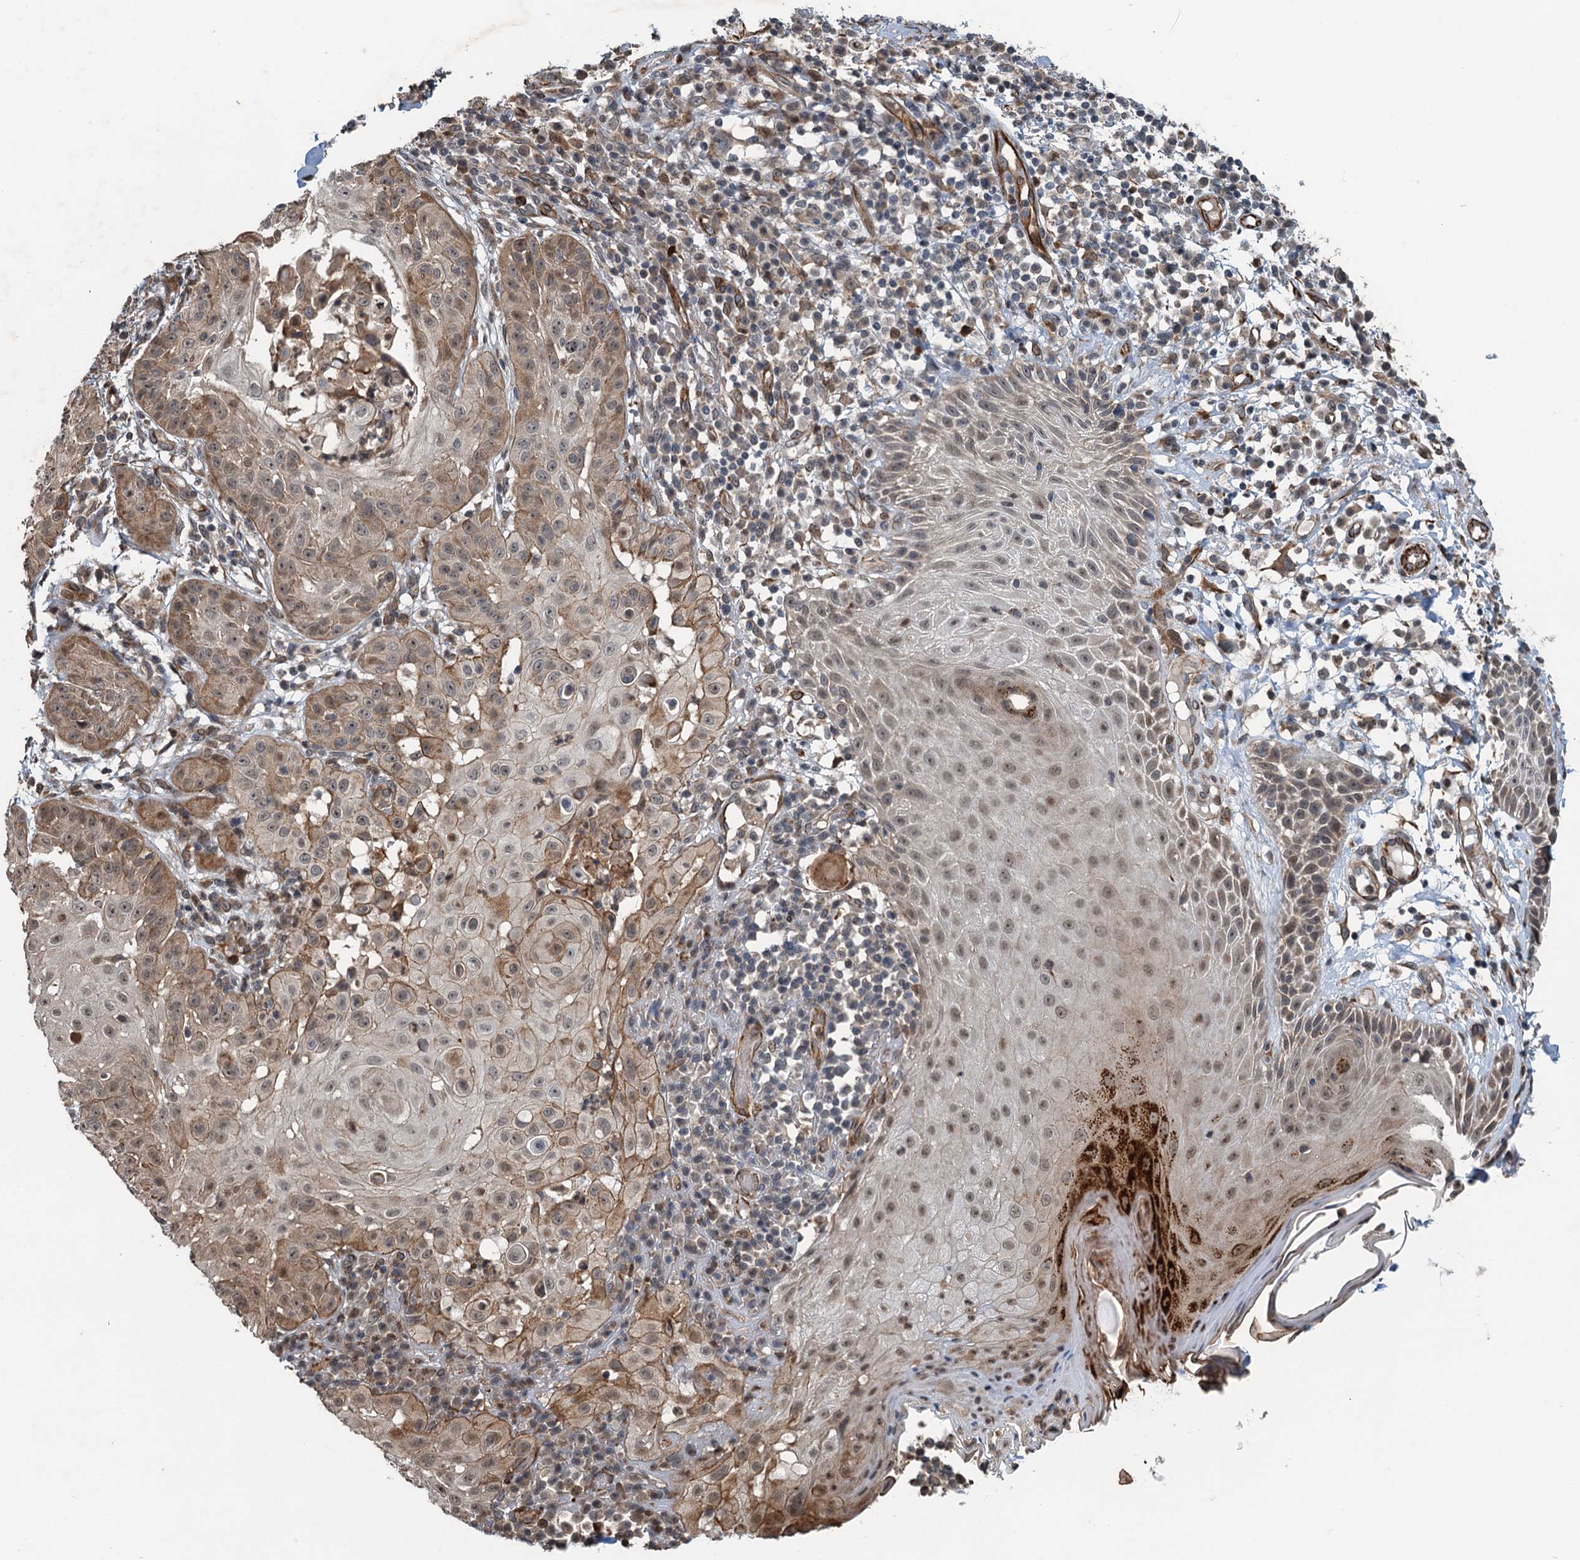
{"staining": {"intensity": "moderate", "quantity": "<25%", "location": "cytoplasmic/membranous"}, "tissue": "skin cancer", "cell_type": "Tumor cells", "image_type": "cancer", "snomed": [{"axis": "morphology", "description": "Normal tissue, NOS"}, {"axis": "morphology", "description": "Basal cell carcinoma"}, {"axis": "topography", "description": "Skin"}], "caption": "This micrograph exhibits IHC staining of skin cancer (basal cell carcinoma), with low moderate cytoplasmic/membranous positivity in about <25% of tumor cells.", "gene": "WHAMM", "patient": {"sex": "male", "age": 93}}